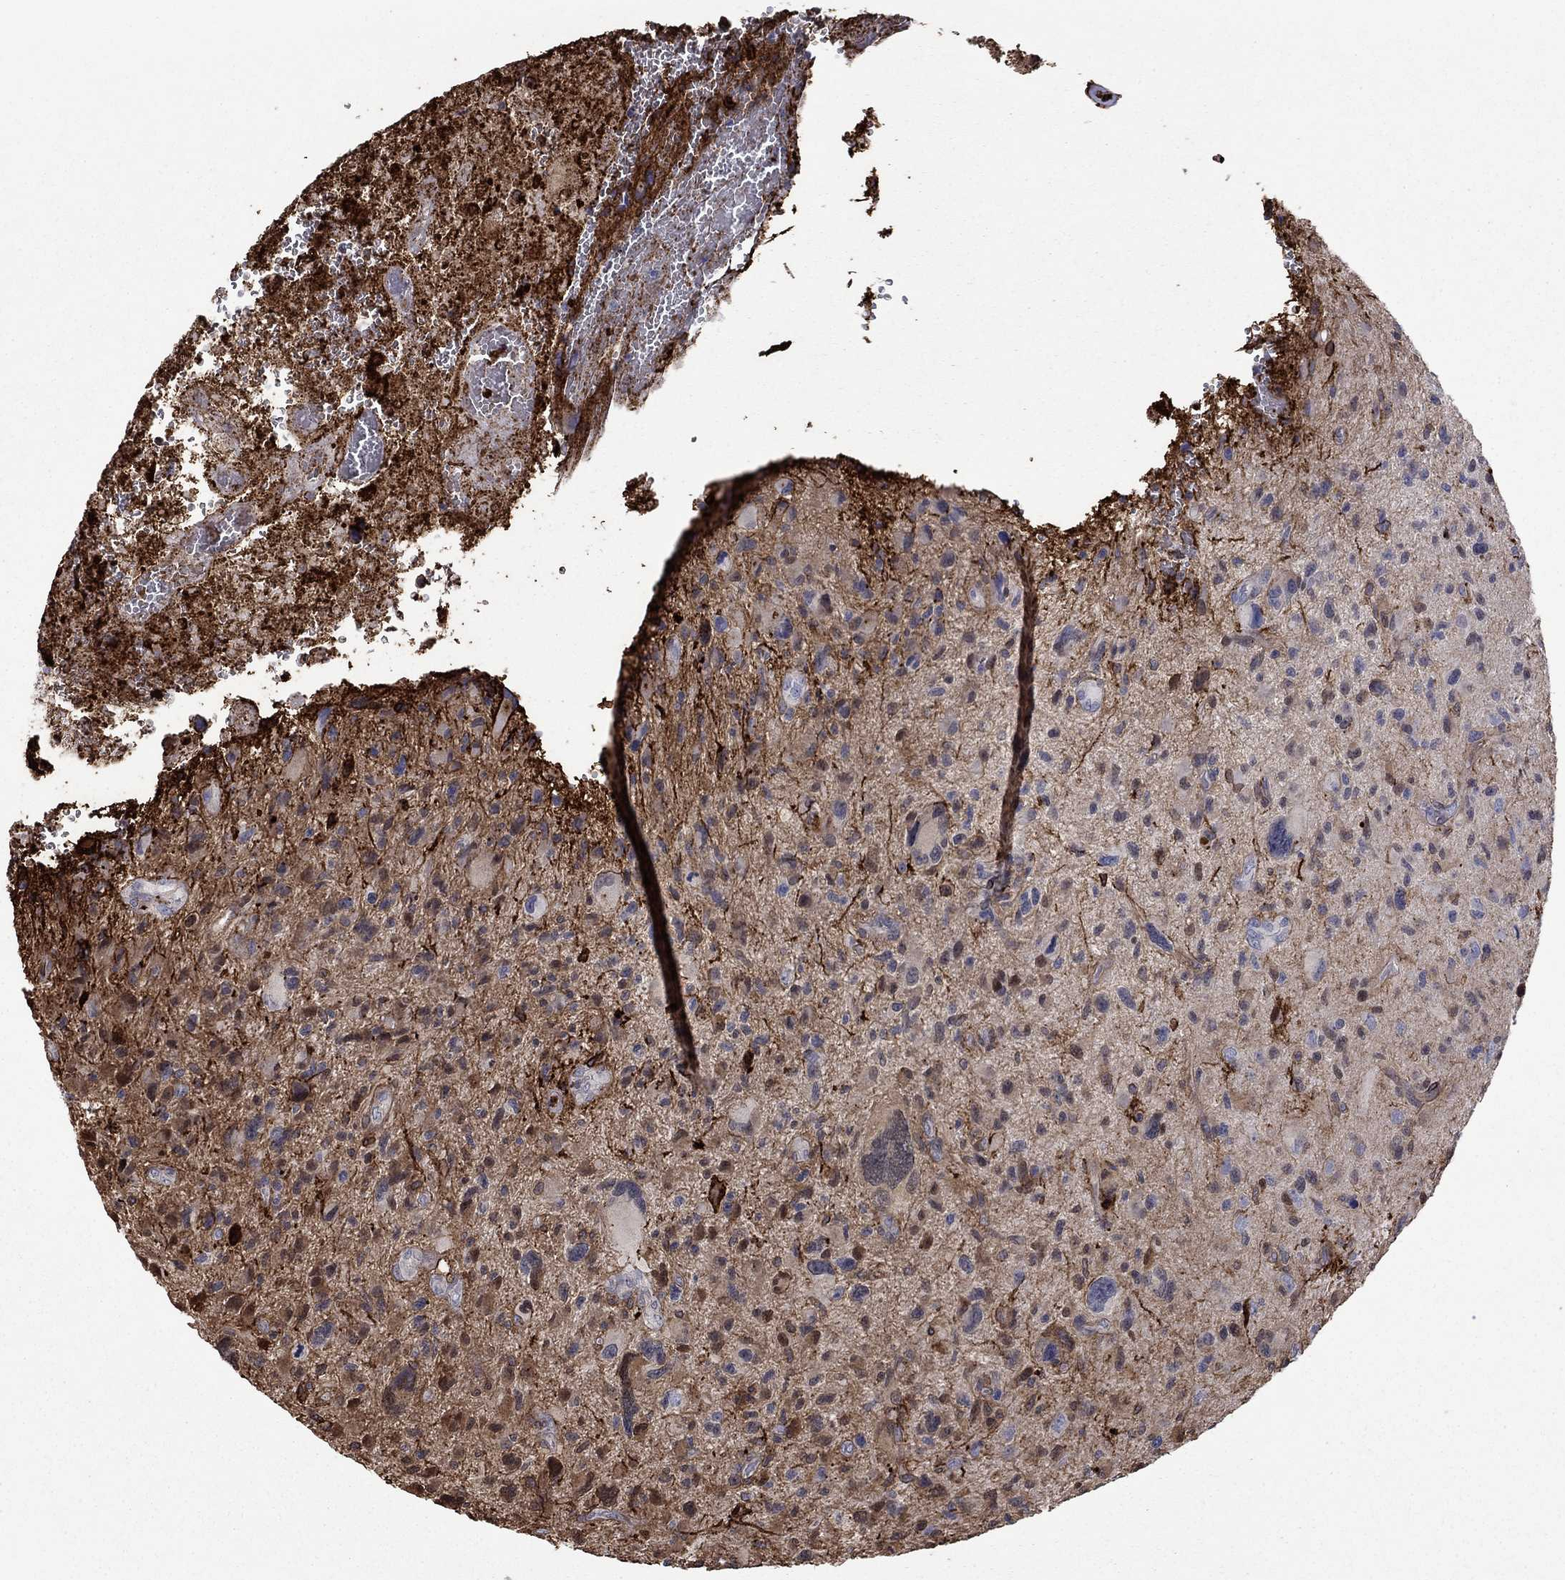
{"staining": {"intensity": "moderate", "quantity": "25%-75%", "location": "cytoplasmic/membranous"}, "tissue": "glioma", "cell_type": "Tumor cells", "image_type": "cancer", "snomed": [{"axis": "morphology", "description": "Glioma, malignant, NOS"}, {"axis": "morphology", "description": "Glioma, malignant, High grade"}, {"axis": "topography", "description": "Brain"}], "caption": "Human malignant glioma stained for a protein (brown) demonstrates moderate cytoplasmic/membranous positive positivity in about 25%-75% of tumor cells.", "gene": "PLAU", "patient": {"sex": "female", "age": 71}}